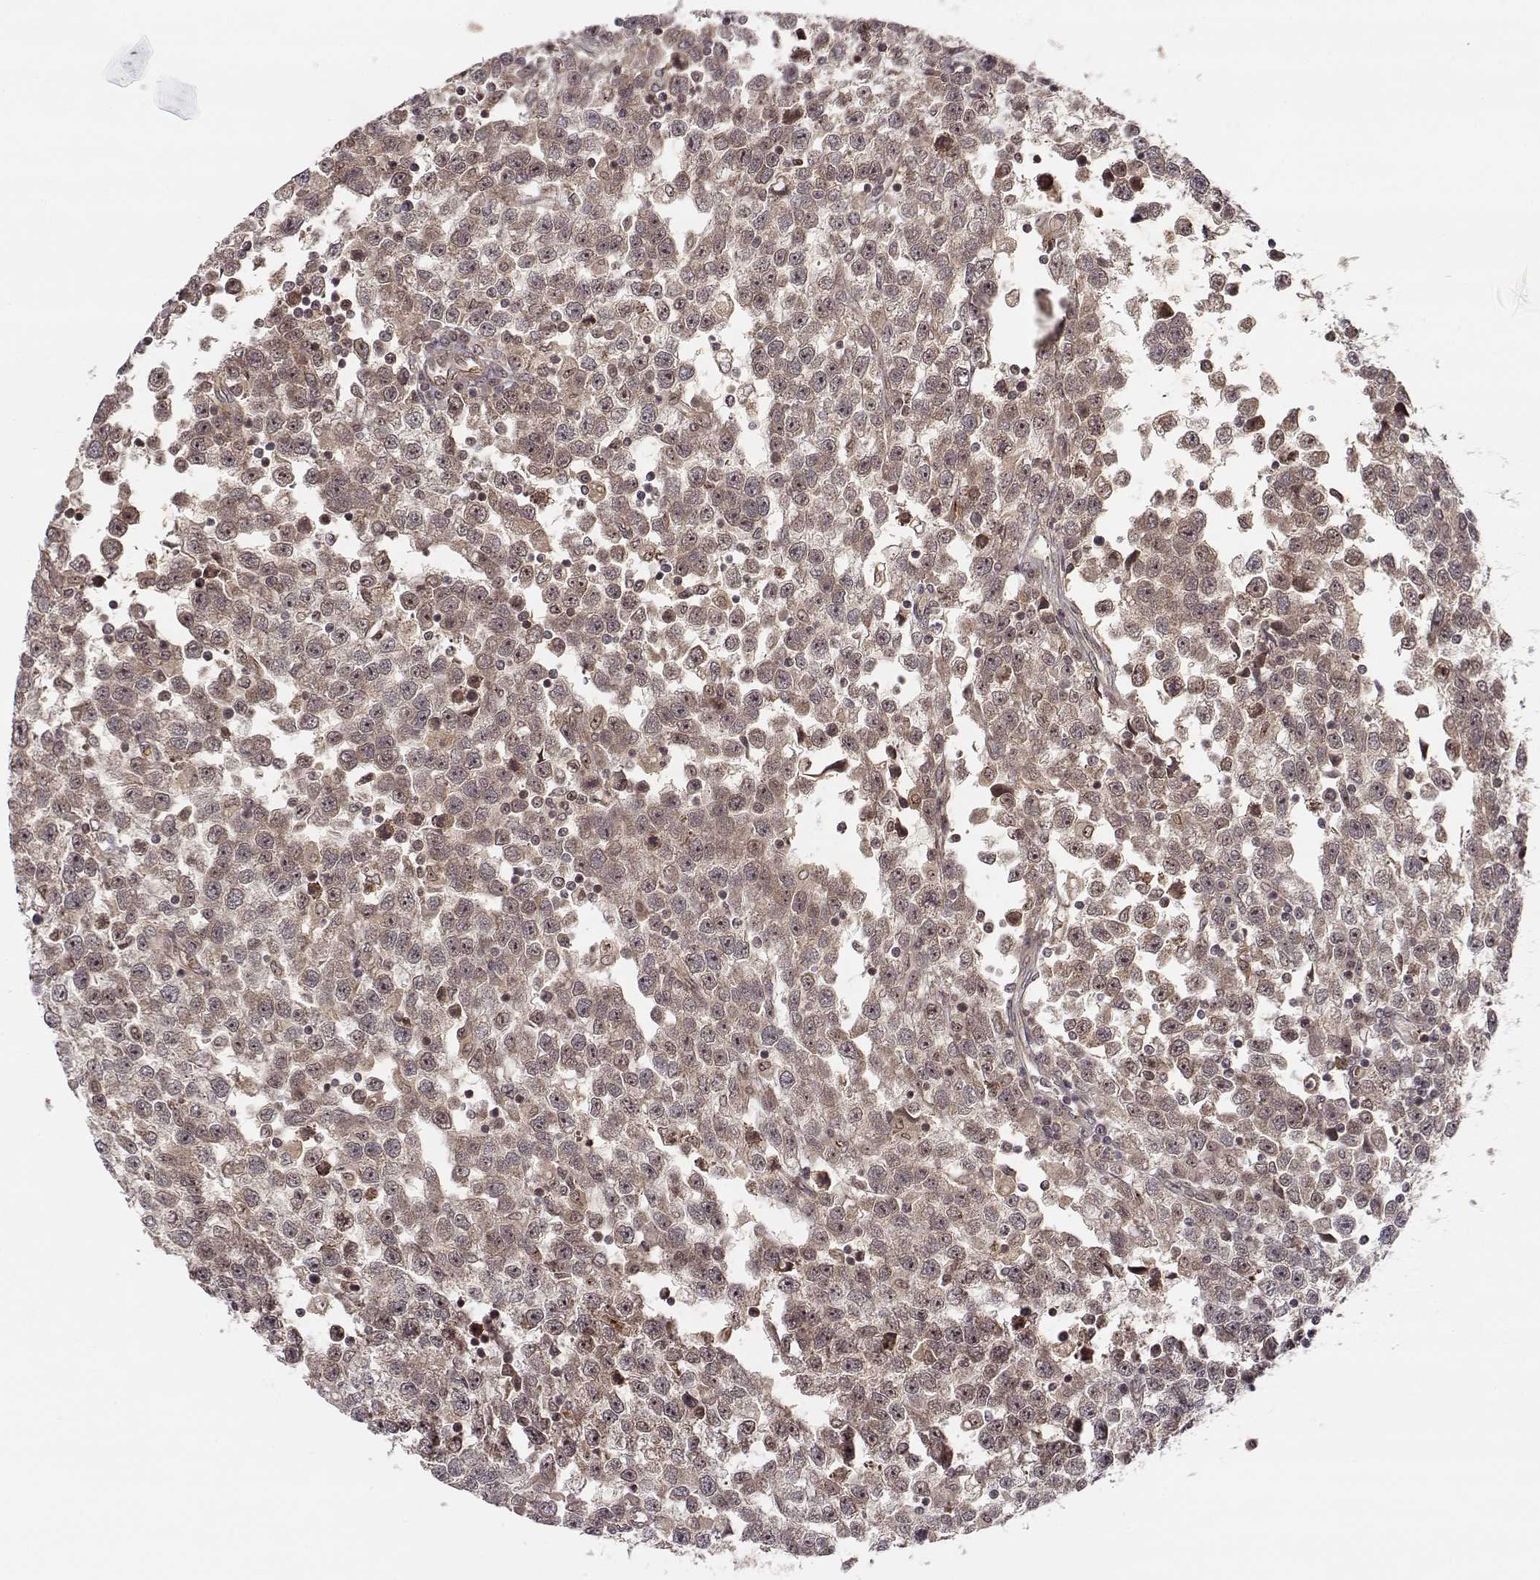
{"staining": {"intensity": "weak", "quantity": ">75%", "location": "cytoplasmic/membranous,nuclear"}, "tissue": "testis cancer", "cell_type": "Tumor cells", "image_type": "cancer", "snomed": [{"axis": "morphology", "description": "Seminoma, NOS"}, {"axis": "topography", "description": "Testis"}], "caption": "Approximately >75% of tumor cells in testis seminoma exhibit weak cytoplasmic/membranous and nuclear protein positivity as visualized by brown immunohistochemical staining.", "gene": "CIR1", "patient": {"sex": "male", "age": 34}}